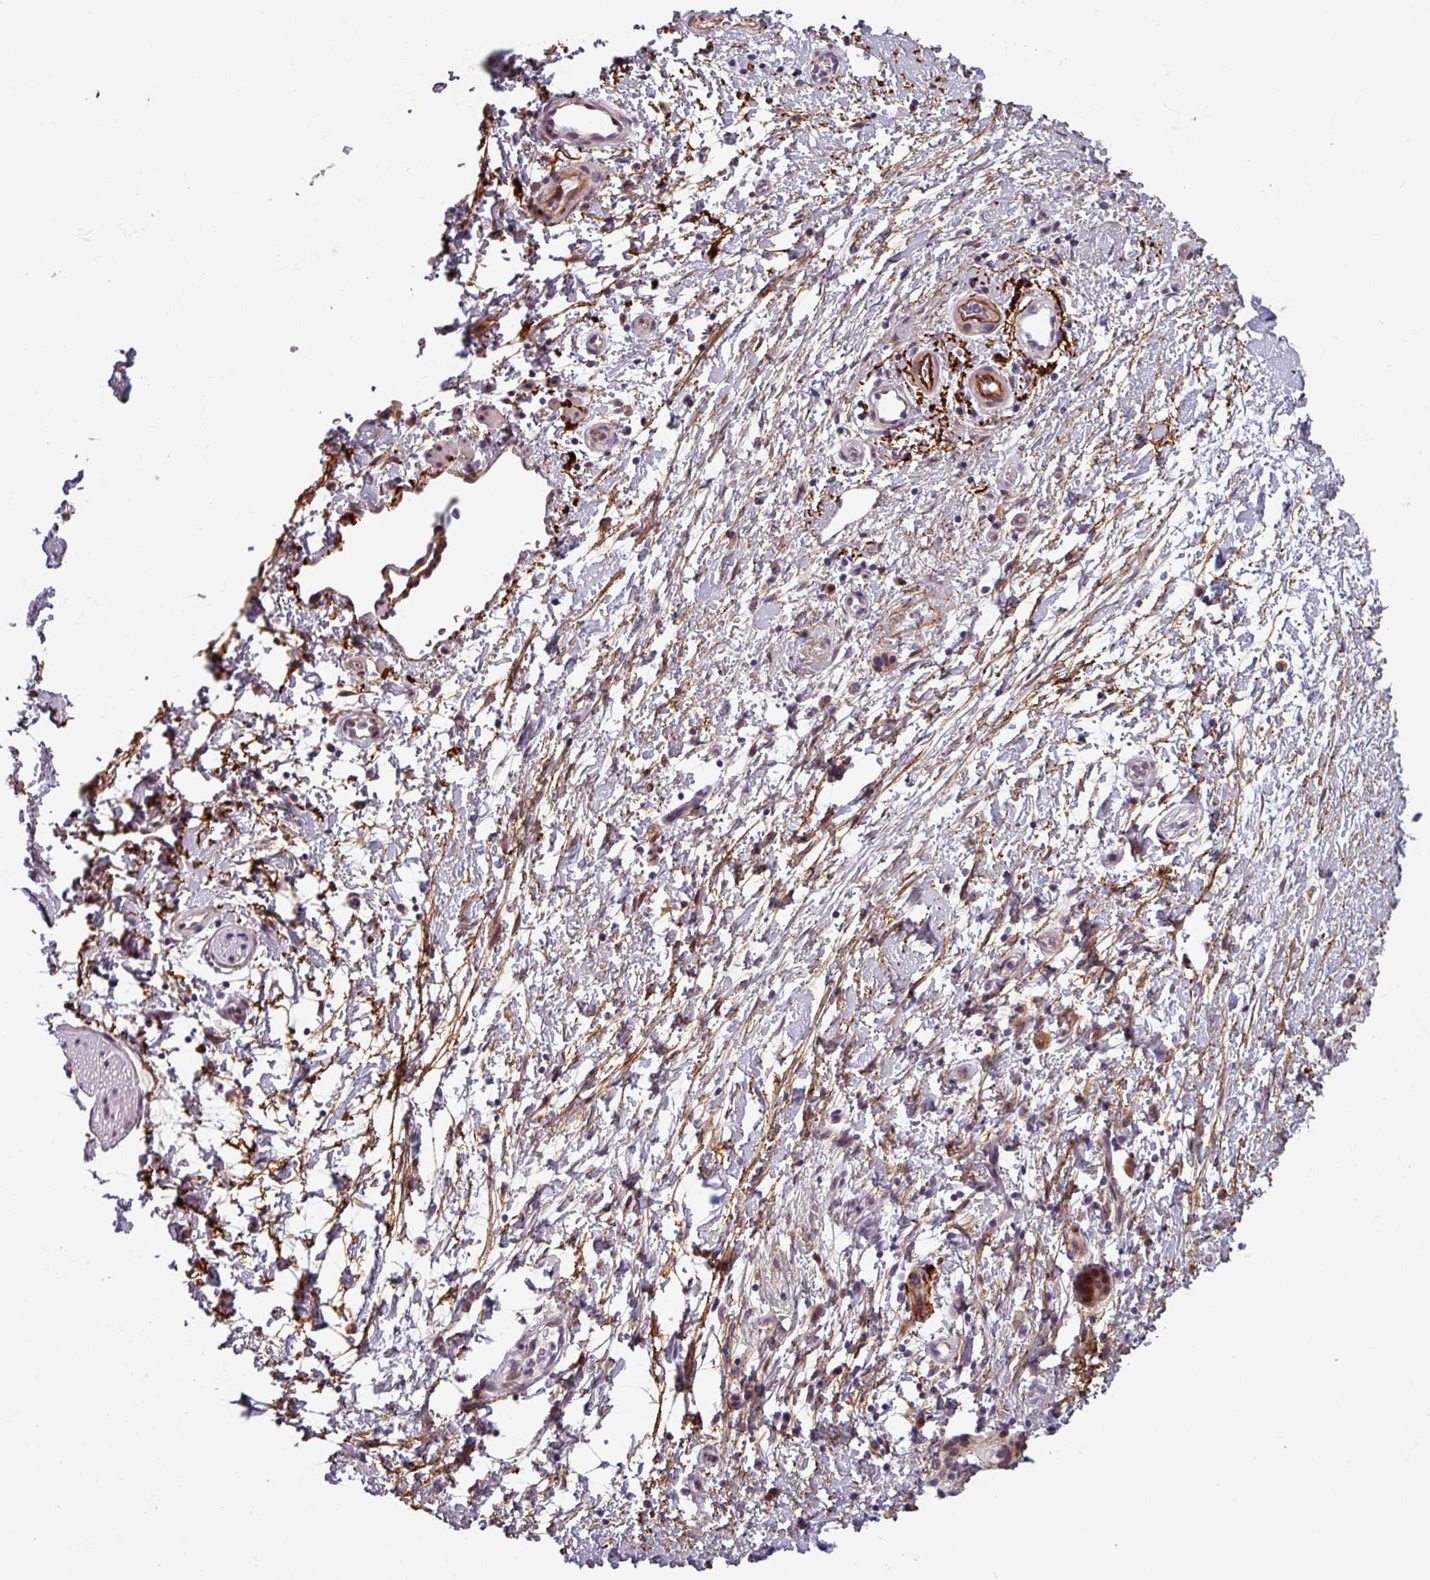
{"staining": {"intensity": "negative", "quantity": "none", "location": "none"}, "tissue": "adipose tissue", "cell_type": "Adipocytes", "image_type": "normal", "snomed": [{"axis": "morphology", "description": "Normal tissue, NOS"}, {"axis": "morphology", "description": "Adenocarcinoma, NOS"}, {"axis": "topography", "description": "Pancreas"}, {"axis": "topography", "description": "Peripheral nerve tissue"}], "caption": "Immunohistochemical staining of unremarkable adipose tissue shows no significant expression in adipocytes. (DAB (3,3'-diaminobenzidine) IHC, high magnification).", "gene": "CYB5RL", "patient": {"sex": "female", "age": 77}}